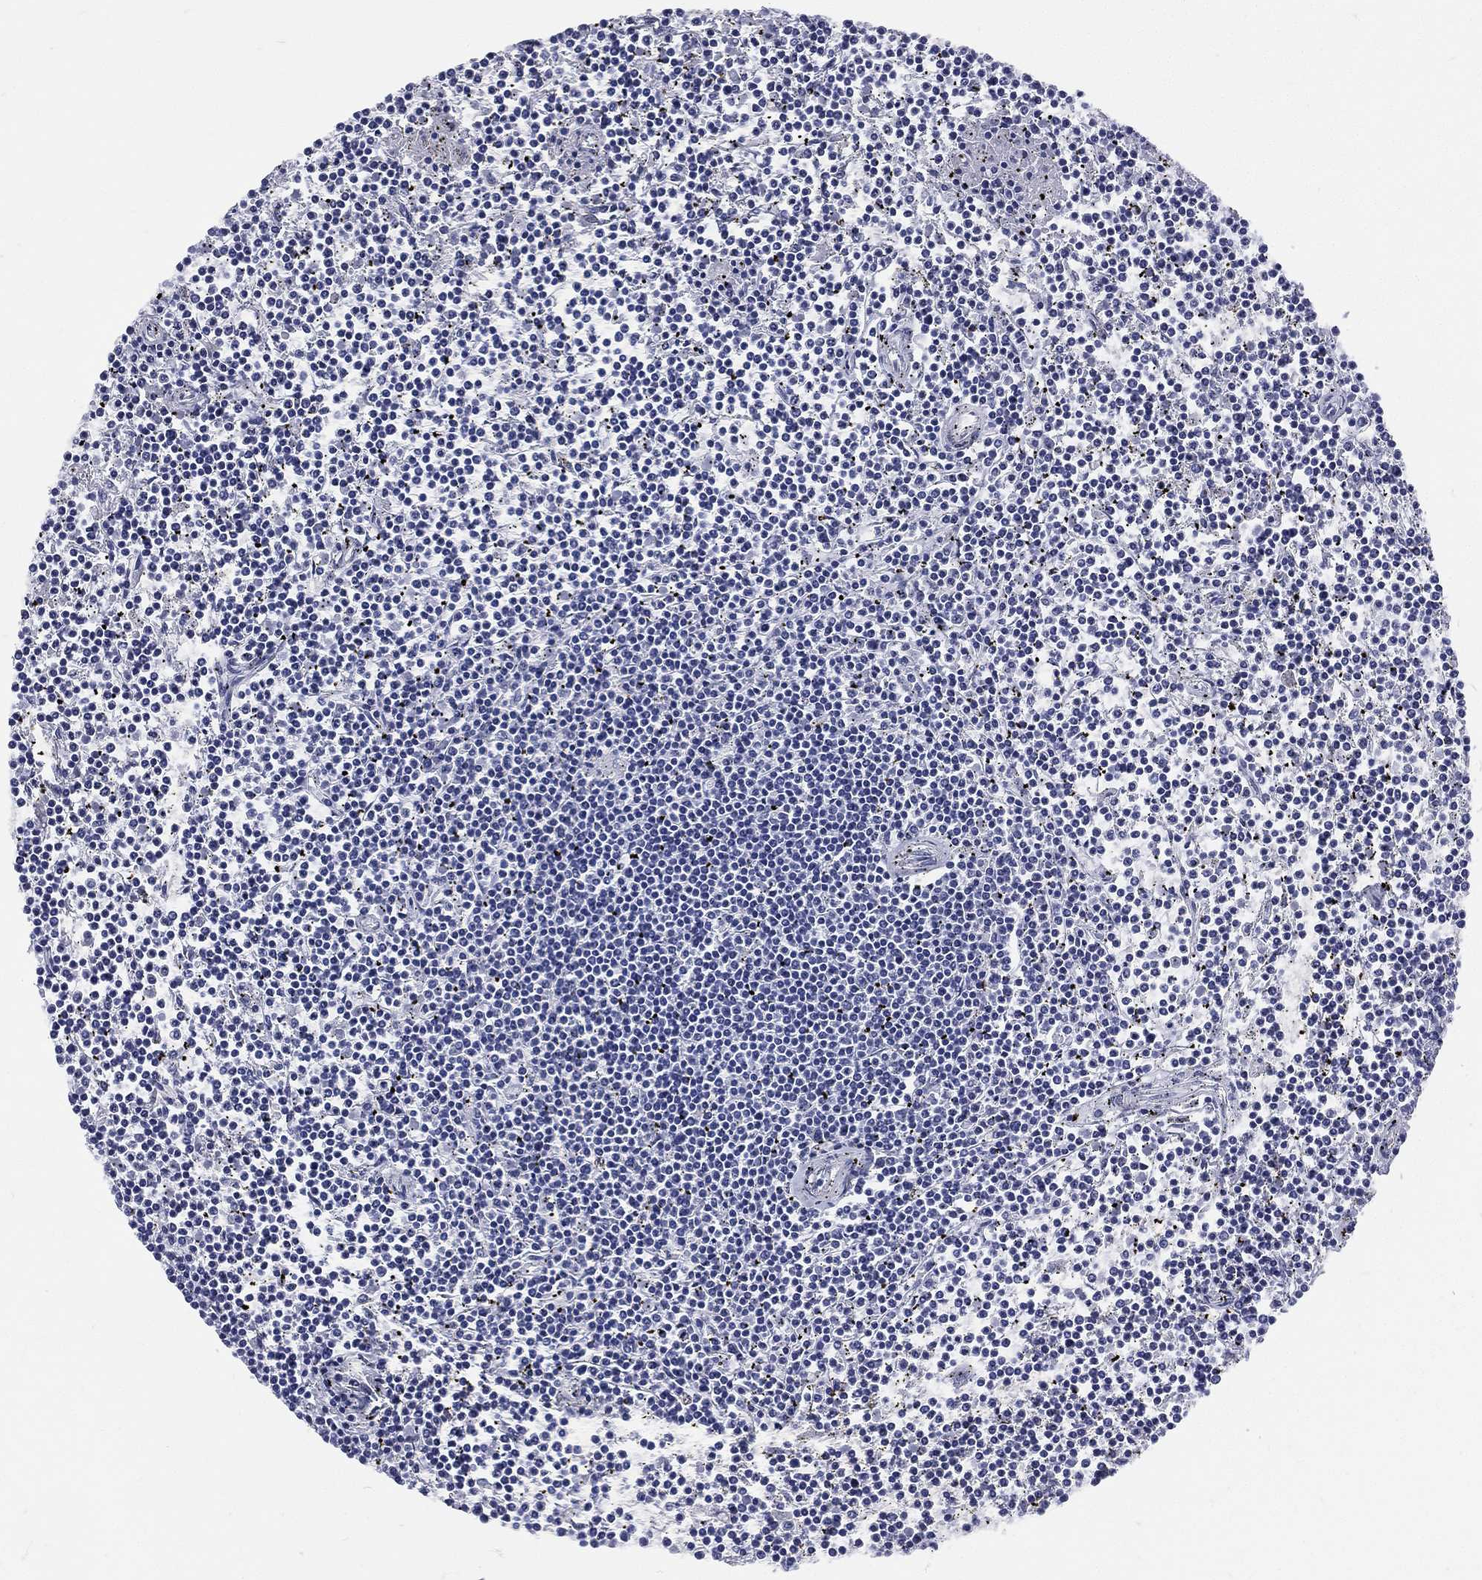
{"staining": {"intensity": "negative", "quantity": "none", "location": "none"}, "tissue": "lymphoma", "cell_type": "Tumor cells", "image_type": "cancer", "snomed": [{"axis": "morphology", "description": "Malignant lymphoma, non-Hodgkin's type, Low grade"}, {"axis": "topography", "description": "Spleen"}], "caption": "Immunohistochemistry photomicrograph of neoplastic tissue: human lymphoma stained with DAB reveals no significant protein expression in tumor cells.", "gene": "ETNPPL", "patient": {"sex": "female", "age": 19}}